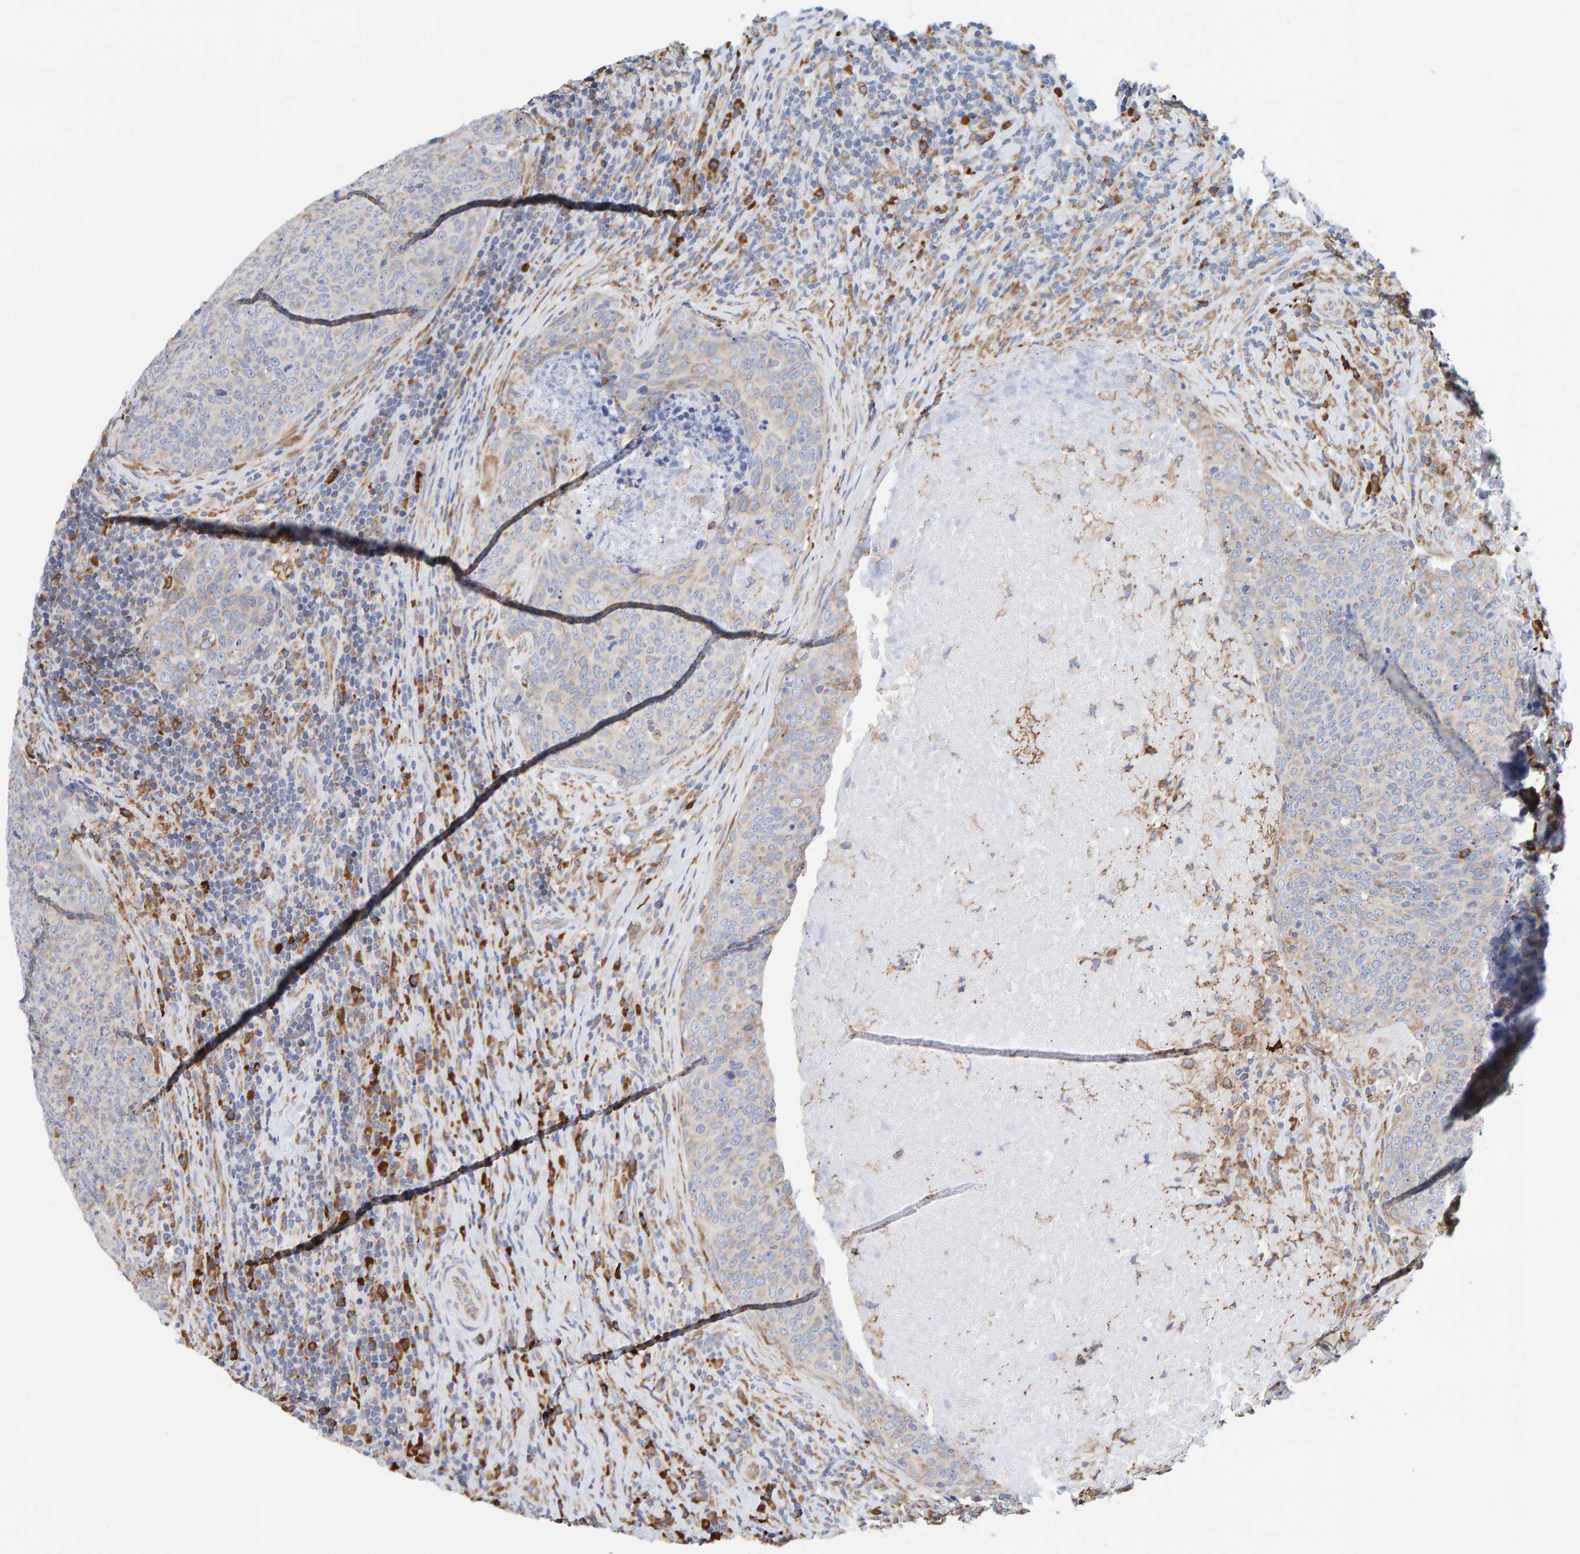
{"staining": {"intensity": "weak", "quantity": "<25%", "location": "cytoplasmic/membranous"}, "tissue": "head and neck cancer", "cell_type": "Tumor cells", "image_type": "cancer", "snomed": [{"axis": "morphology", "description": "Squamous cell carcinoma, NOS"}, {"axis": "morphology", "description": "Squamous cell carcinoma, metastatic, NOS"}, {"axis": "topography", "description": "Lymph node"}, {"axis": "topography", "description": "Head-Neck"}], "caption": "Metastatic squamous cell carcinoma (head and neck) stained for a protein using immunohistochemistry (IHC) displays no positivity tumor cells.", "gene": "SGPL1", "patient": {"sex": "male", "age": 62}}